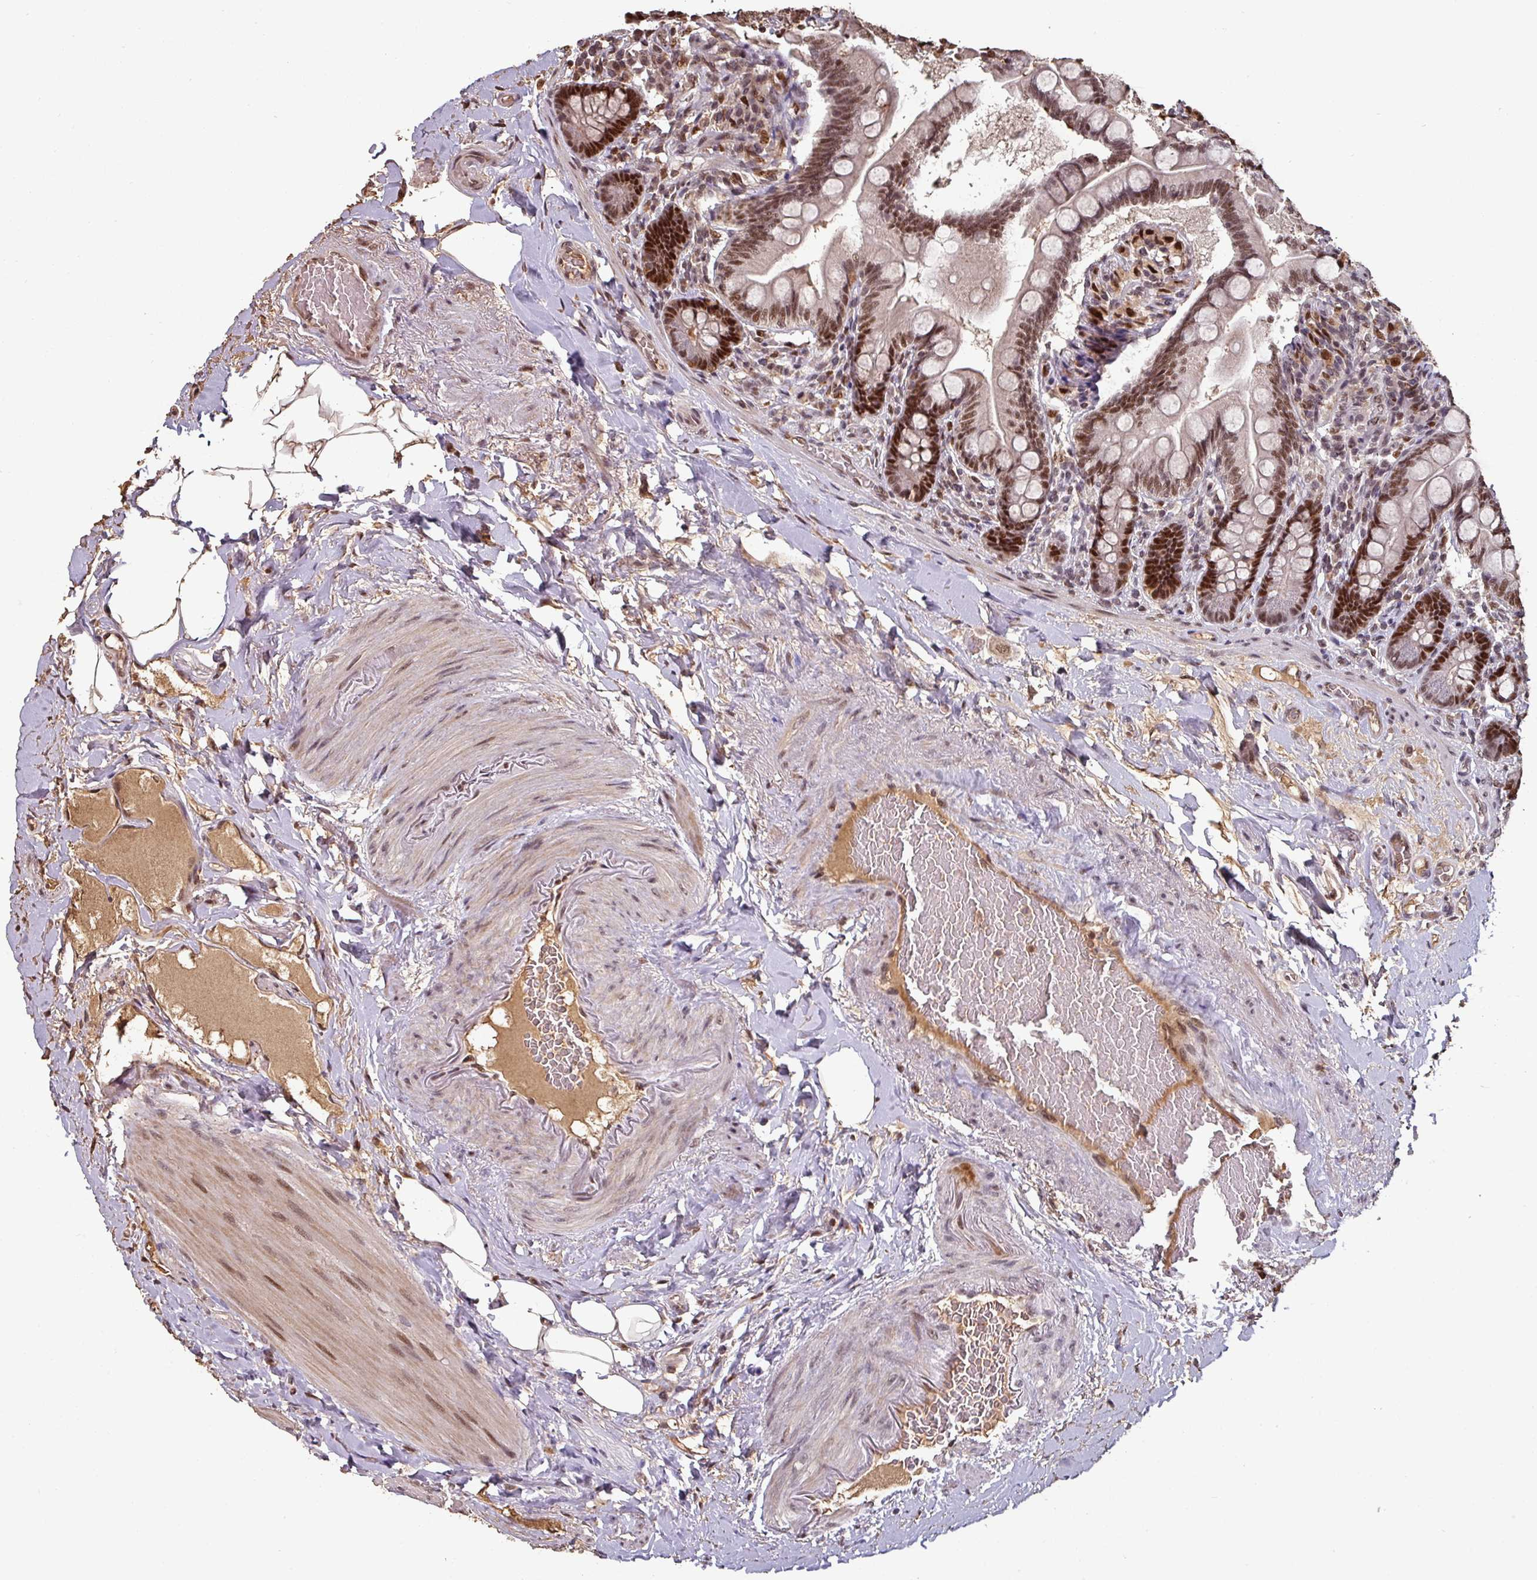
{"staining": {"intensity": "strong", "quantity": ">75%", "location": "nuclear"}, "tissue": "small intestine", "cell_type": "Glandular cells", "image_type": "normal", "snomed": [{"axis": "morphology", "description": "Normal tissue, NOS"}, {"axis": "topography", "description": "Small intestine"}], "caption": "Small intestine stained for a protein (brown) demonstrates strong nuclear positive positivity in about >75% of glandular cells.", "gene": "POLD1", "patient": {"sex": "female", "age": 64}}